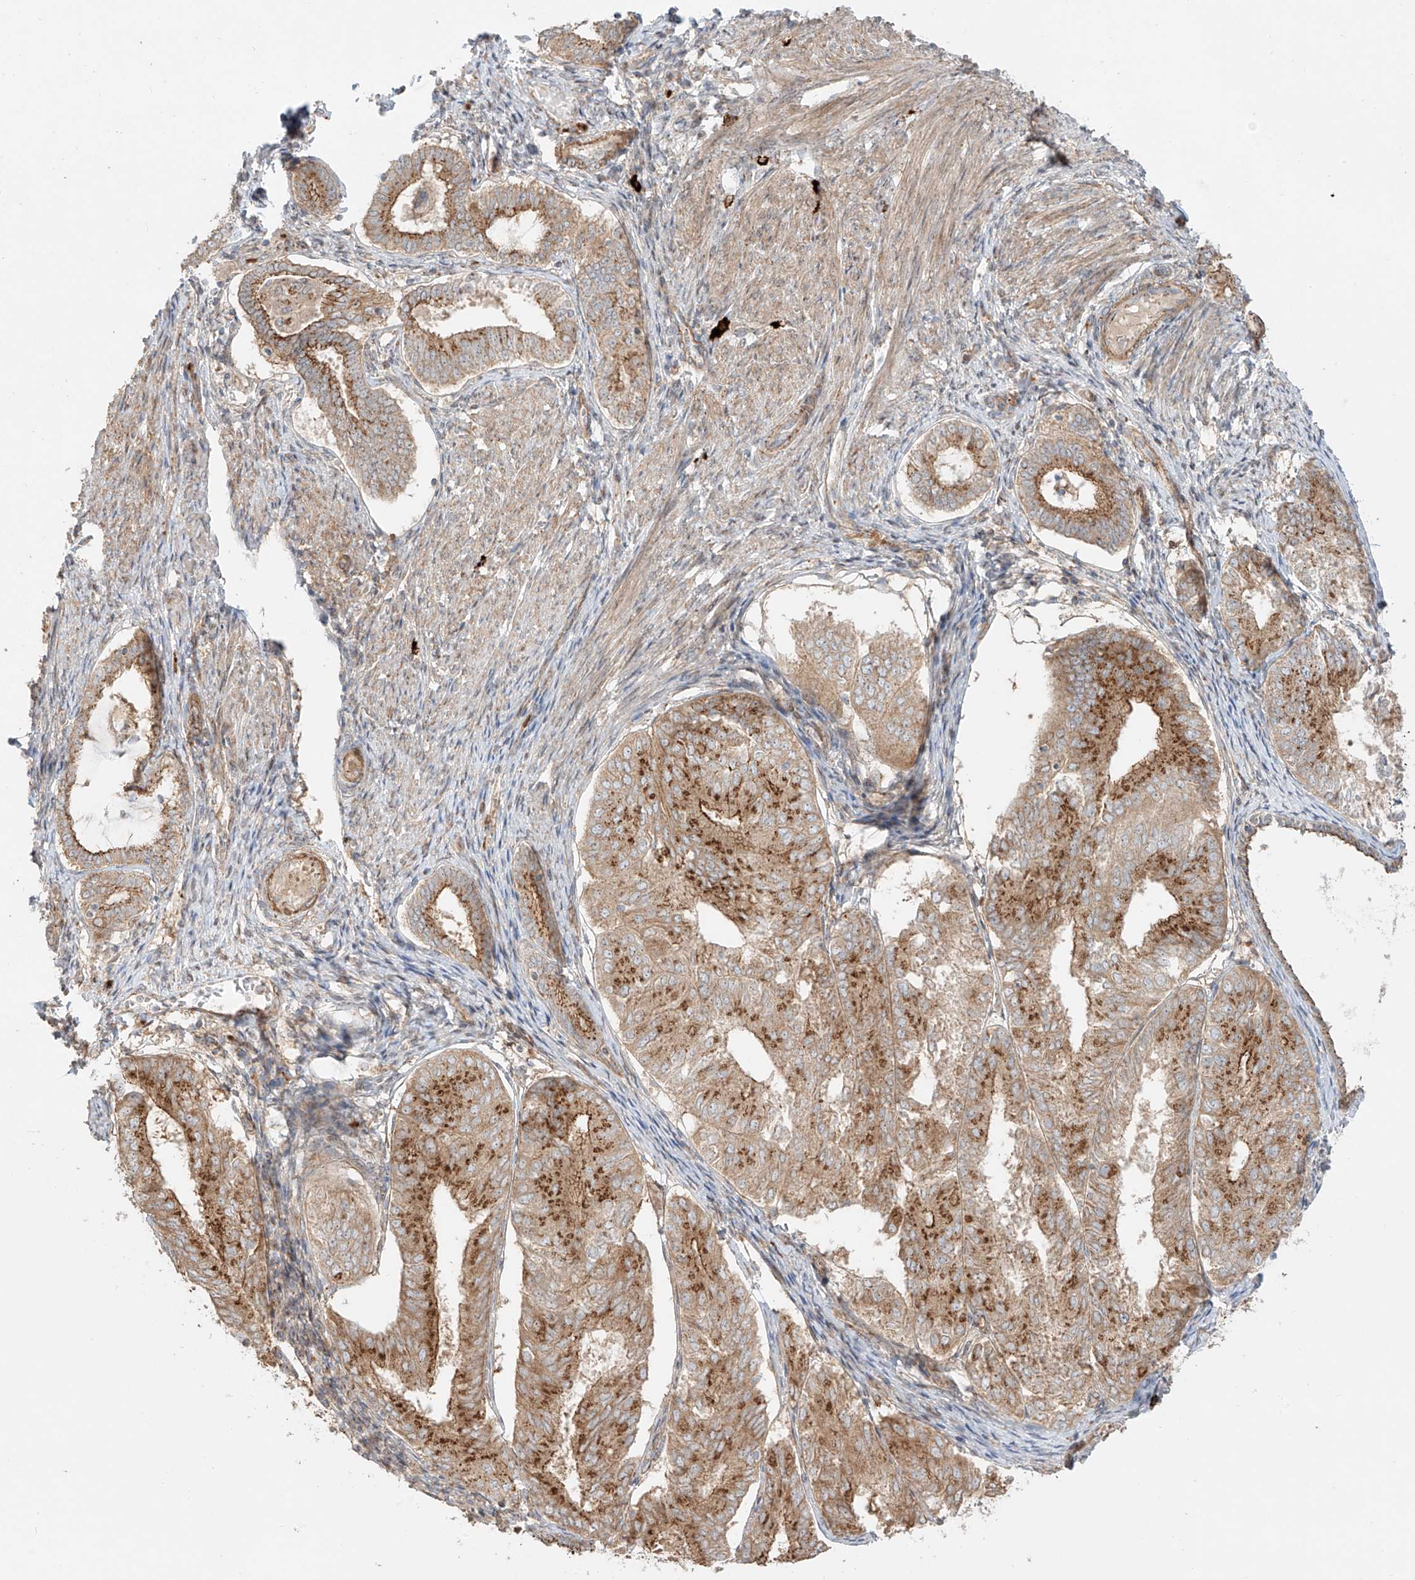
{"staining": {"intensity": "moderate", "quantity": ">75%", "location": "cytoplasmic/membranous"}, "tissue": "endometrial cancer", "cell_type": "Tumor cells", "image_type": "cancer", "snomed": [{"axis": "morphology", "description": "Adenocarcinoma, NOS"}, {"axis": "topography", "description": "Endometrium"}], "caption": "The micrograph reveals staining of endometrial cancer (adenocarcinoma), revealing moderate cytoplasmic/membranous protein staining (brown color) within tumor cells. The staining was performed using DAB (3,3'-diaminobenzidine) to visualize the protein expression in brown, while the nuclei were stained in blue with hematoxylin (Magnification: 20x).", "gene": "ZNF287", "patient": {"sex": "female", "age": 81}}